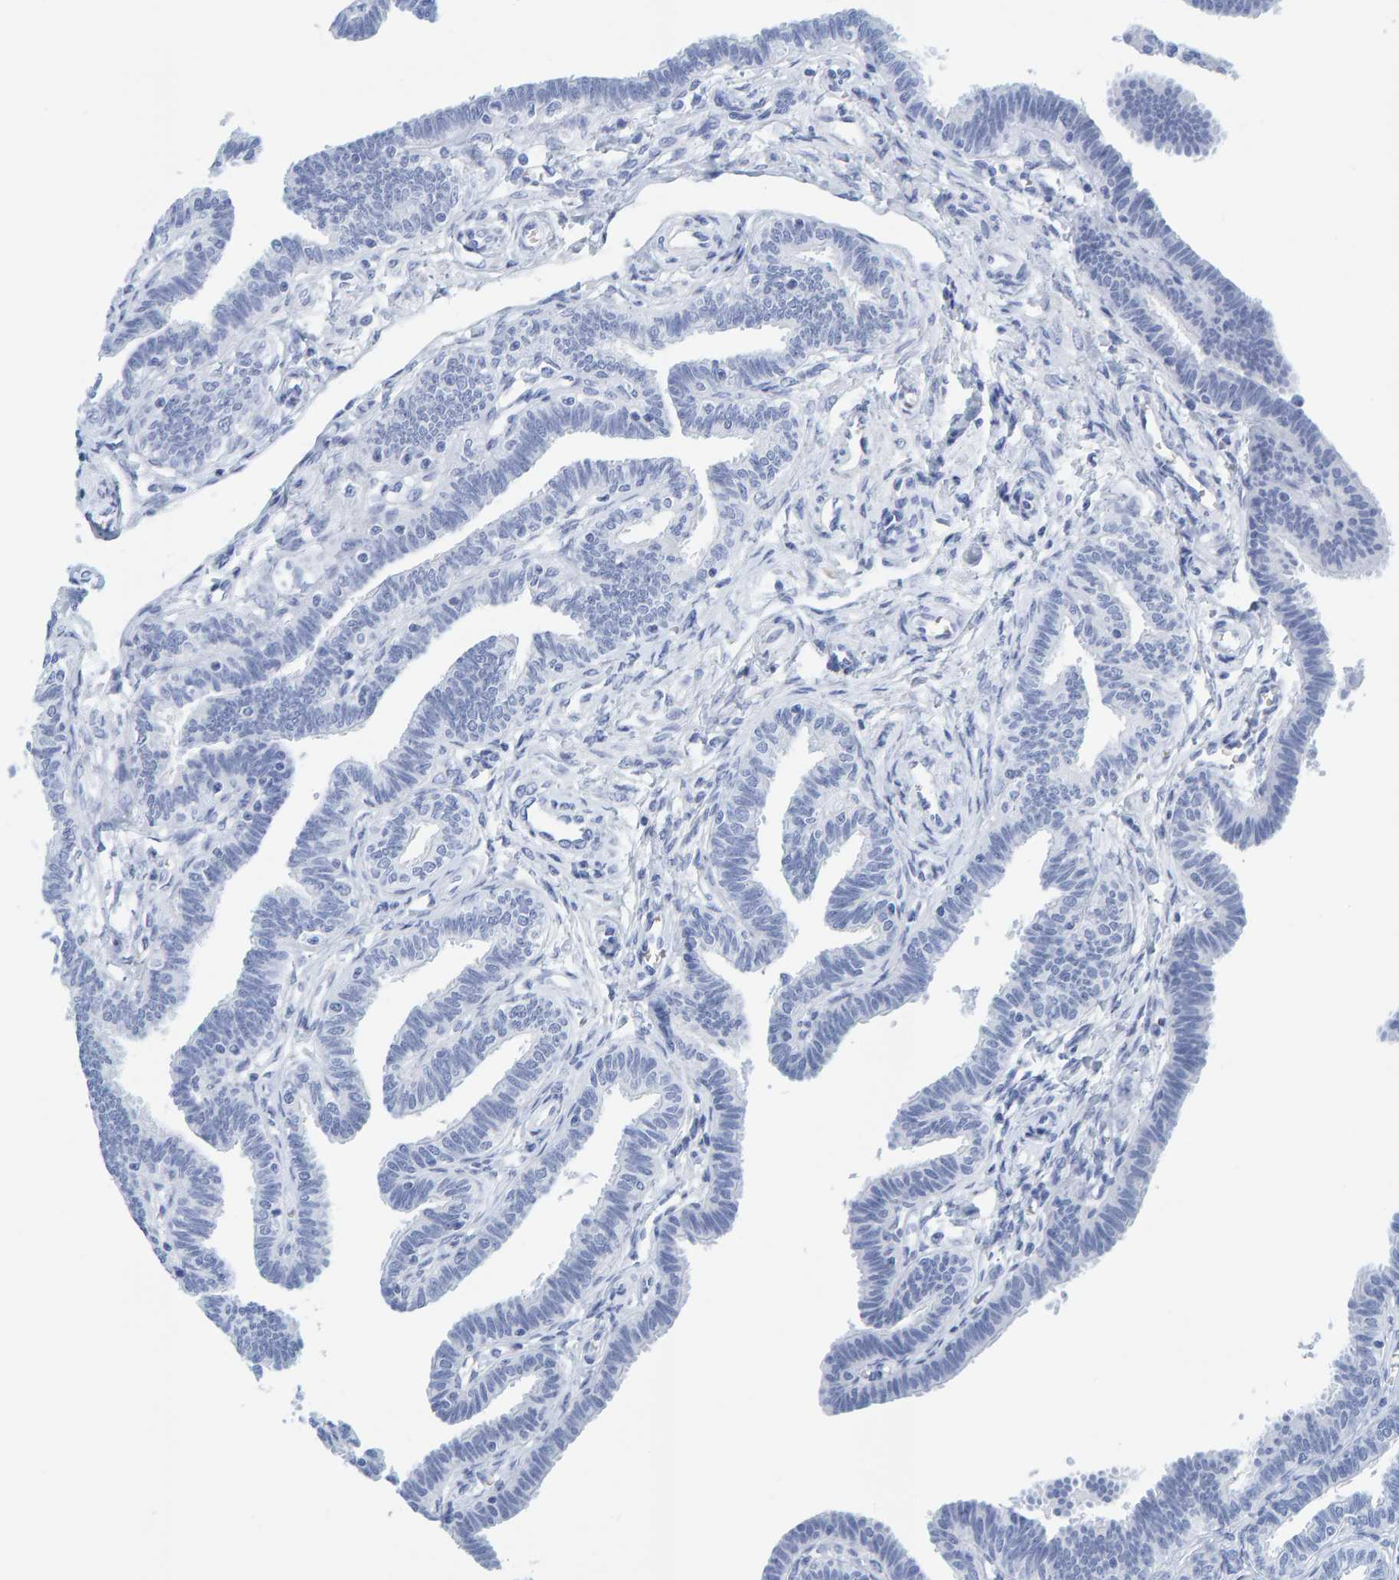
{"staining": {"intensity": "negative", "quantity": "none", "location": "none"}, "tissue": "fallopian tube", "cell_type": "Glandular cells", "image_type": "normal", "snomed": [{"axis": "morphology", "description": "Normal tissue, NOS"}, {"axis": "topography", "description": "Fallopian tube"}, {"axis": "topography", "description": "Ovary"}], "caption": "Immunohistochemistry histopathology image of normal human fallopian tube stained for a protein (brown), which shows no staining in glandular cells.", "gene": "SFTPC", "patient": {"sex": "female", "age": 23}}